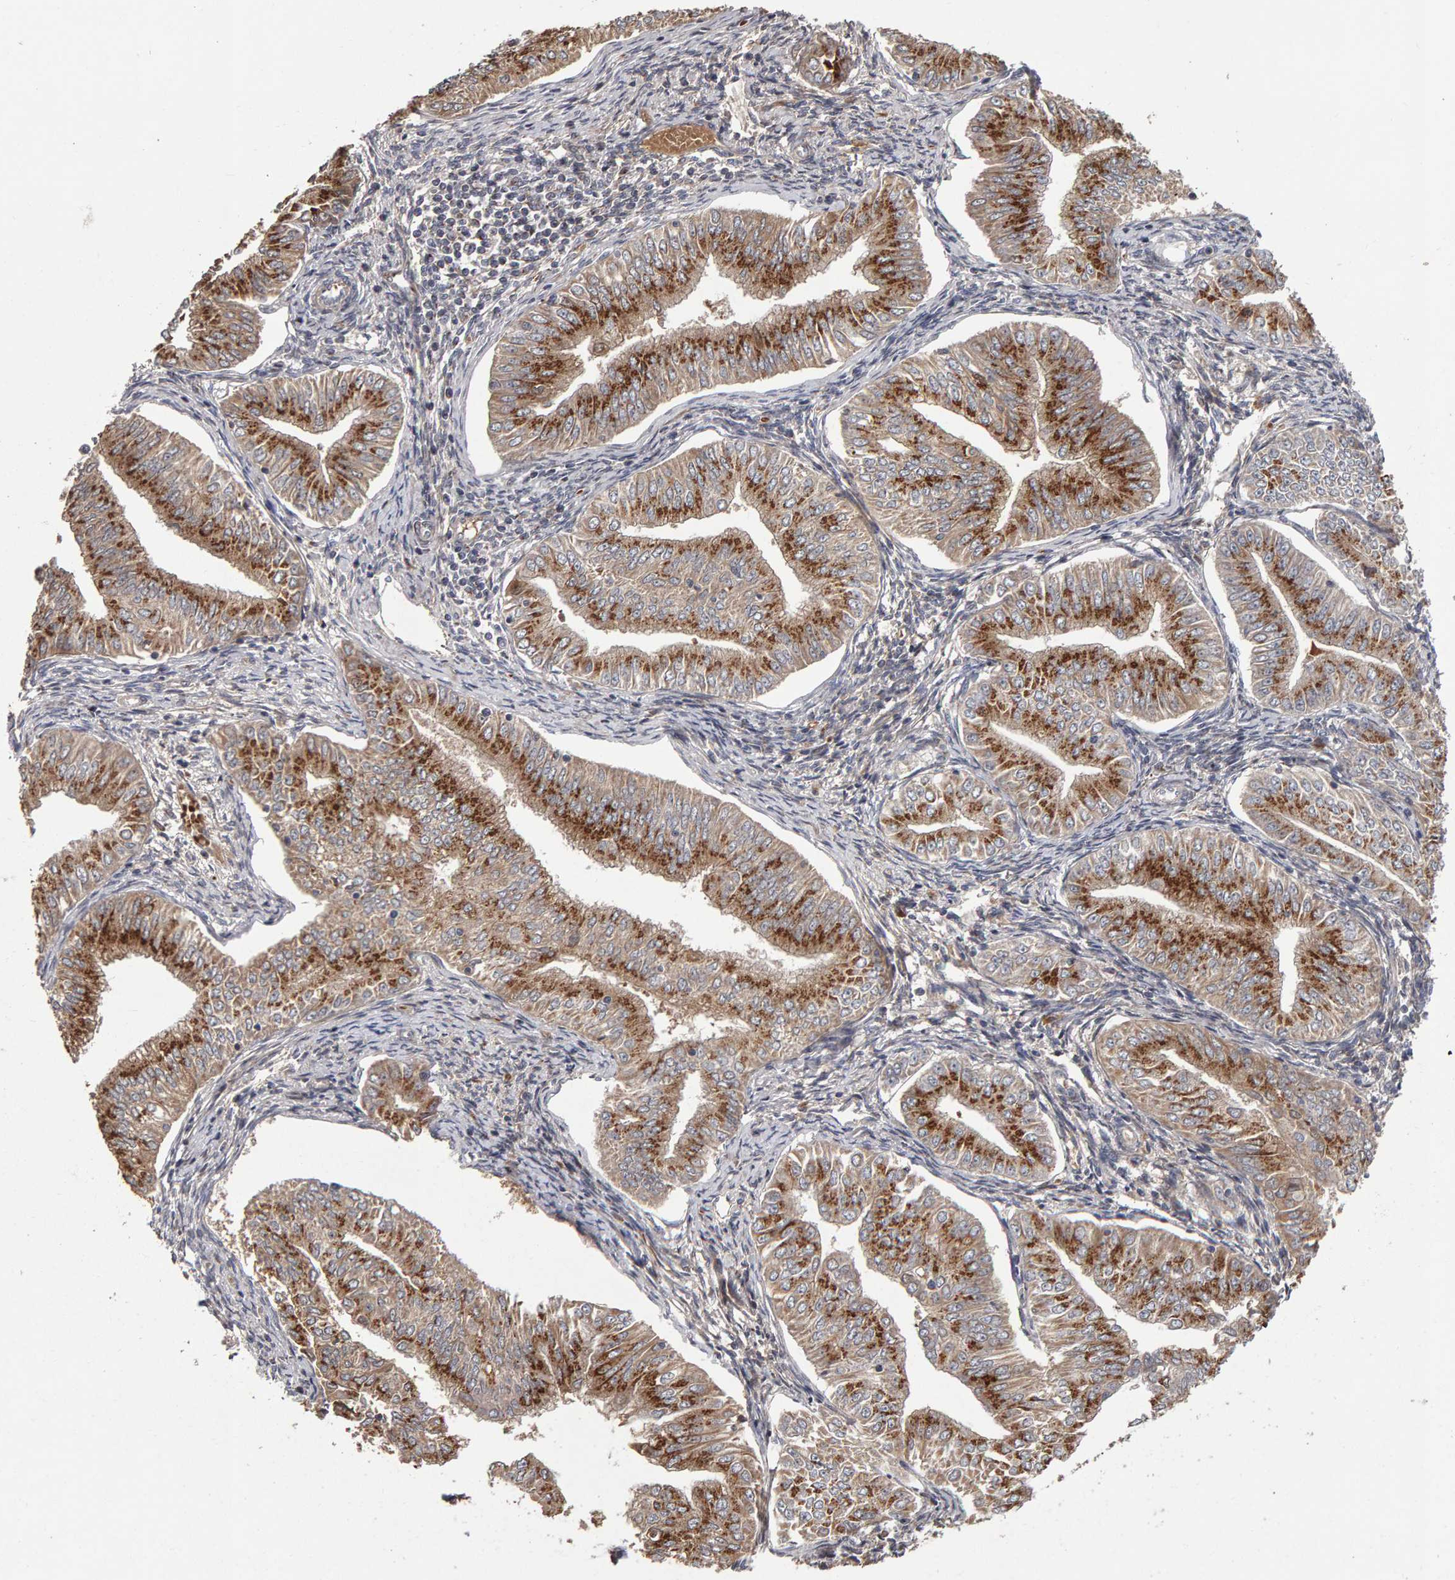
{"staining": {"intensity": "strong", "quantity": ">75%", "location": "cytoplasmic/membranous"}, "tissue": "endometrial cancer", "cell_type": "Tumor cells", "image_type": "cancer", "snomed": [{"axis": "morphology", "description": "Normal tissue, NOS"}, {"axis": "morphology", "description": "Adenocarcinoma, NOS"}, {"axis": "topography", "description": "Endometrium"}], "caption": "Immunohistochemical staining of adenocarcinoma (endometrial) exhibits strong cytoplasmic/membranous protein staining in approximately >75% of tumor cells.", "gene": "CANT1", "patient": {"sex": "female", "age": 53}}